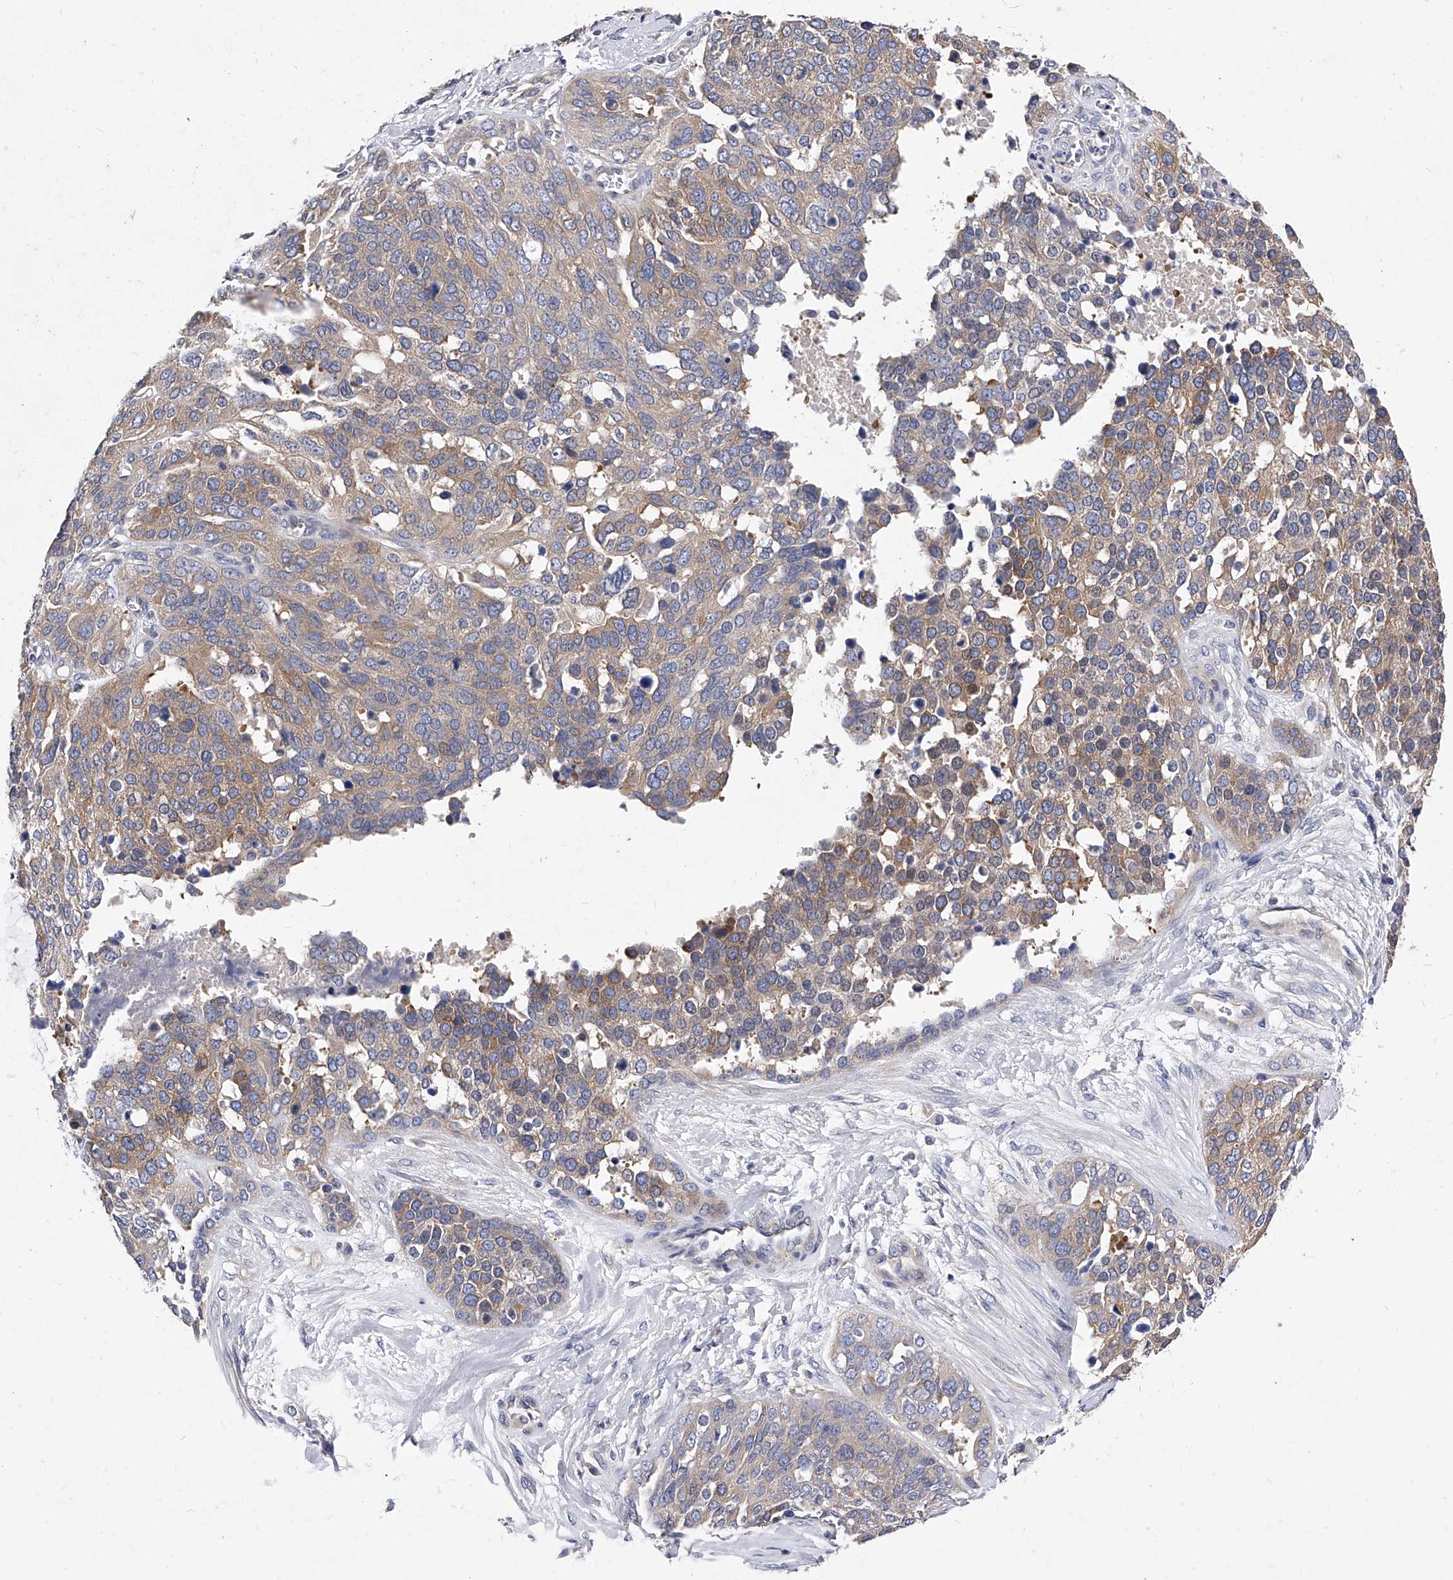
{"staining": {"intensity": "moderate", "quantity": "<25%", "location": "cytoplasmic/membranous"}, "tissue": "ovarian cancer", "cell_type": "Tumor cells", "image_type": "cancer", "snomed": [{"axis": "morphology", "description": "Cystadenocarcinoma, serous, NOS"}, {"axis": "topography", "description": "Ovary"}], "caption": "About <25% of tumor cells in human ovarian cancer (serous cystadenocarcinoma) exhibit moderate cytoplasmic/membranous protein staining as visualized by brown immunohistochemical staining.", "gene": "PPP5C", "patient": {"sex": "female", "age": 44}}